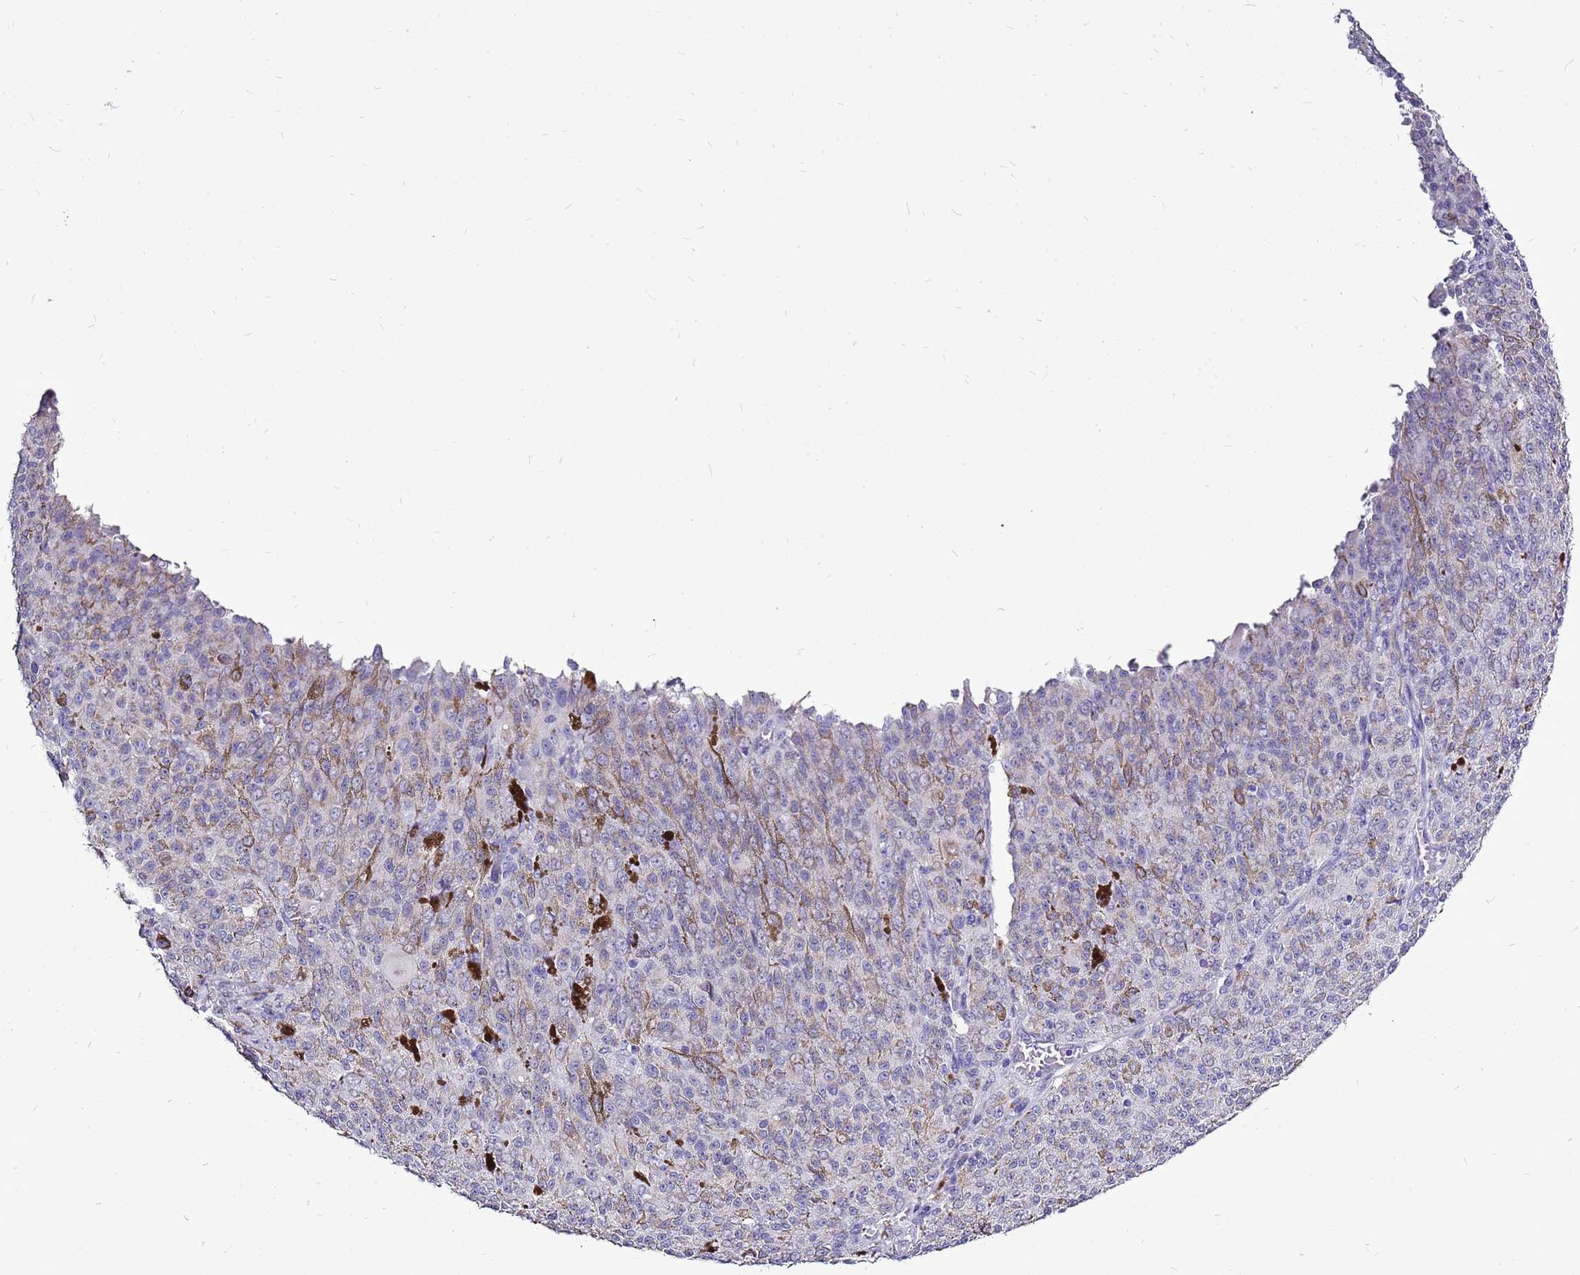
{"staining": {"intensity": "negative", "quantity": "none", "location": "none"}, "tissue": "melanoma", "cell_type": "Tumor cells", "image_type": "cancer", "snomed": [{"axis": "morphology", "description": "Malignant melanoma, NOS"}, {"axis": "topography", "description": "Skin"}], "caption": "DAB (3,3'-diaminobenzidine) immunohistochemical staining of human melanoma displays no significant positivity in tumor cells.", "gene": "ACSS3", "patient": {"sex": "female", "age": 52}}